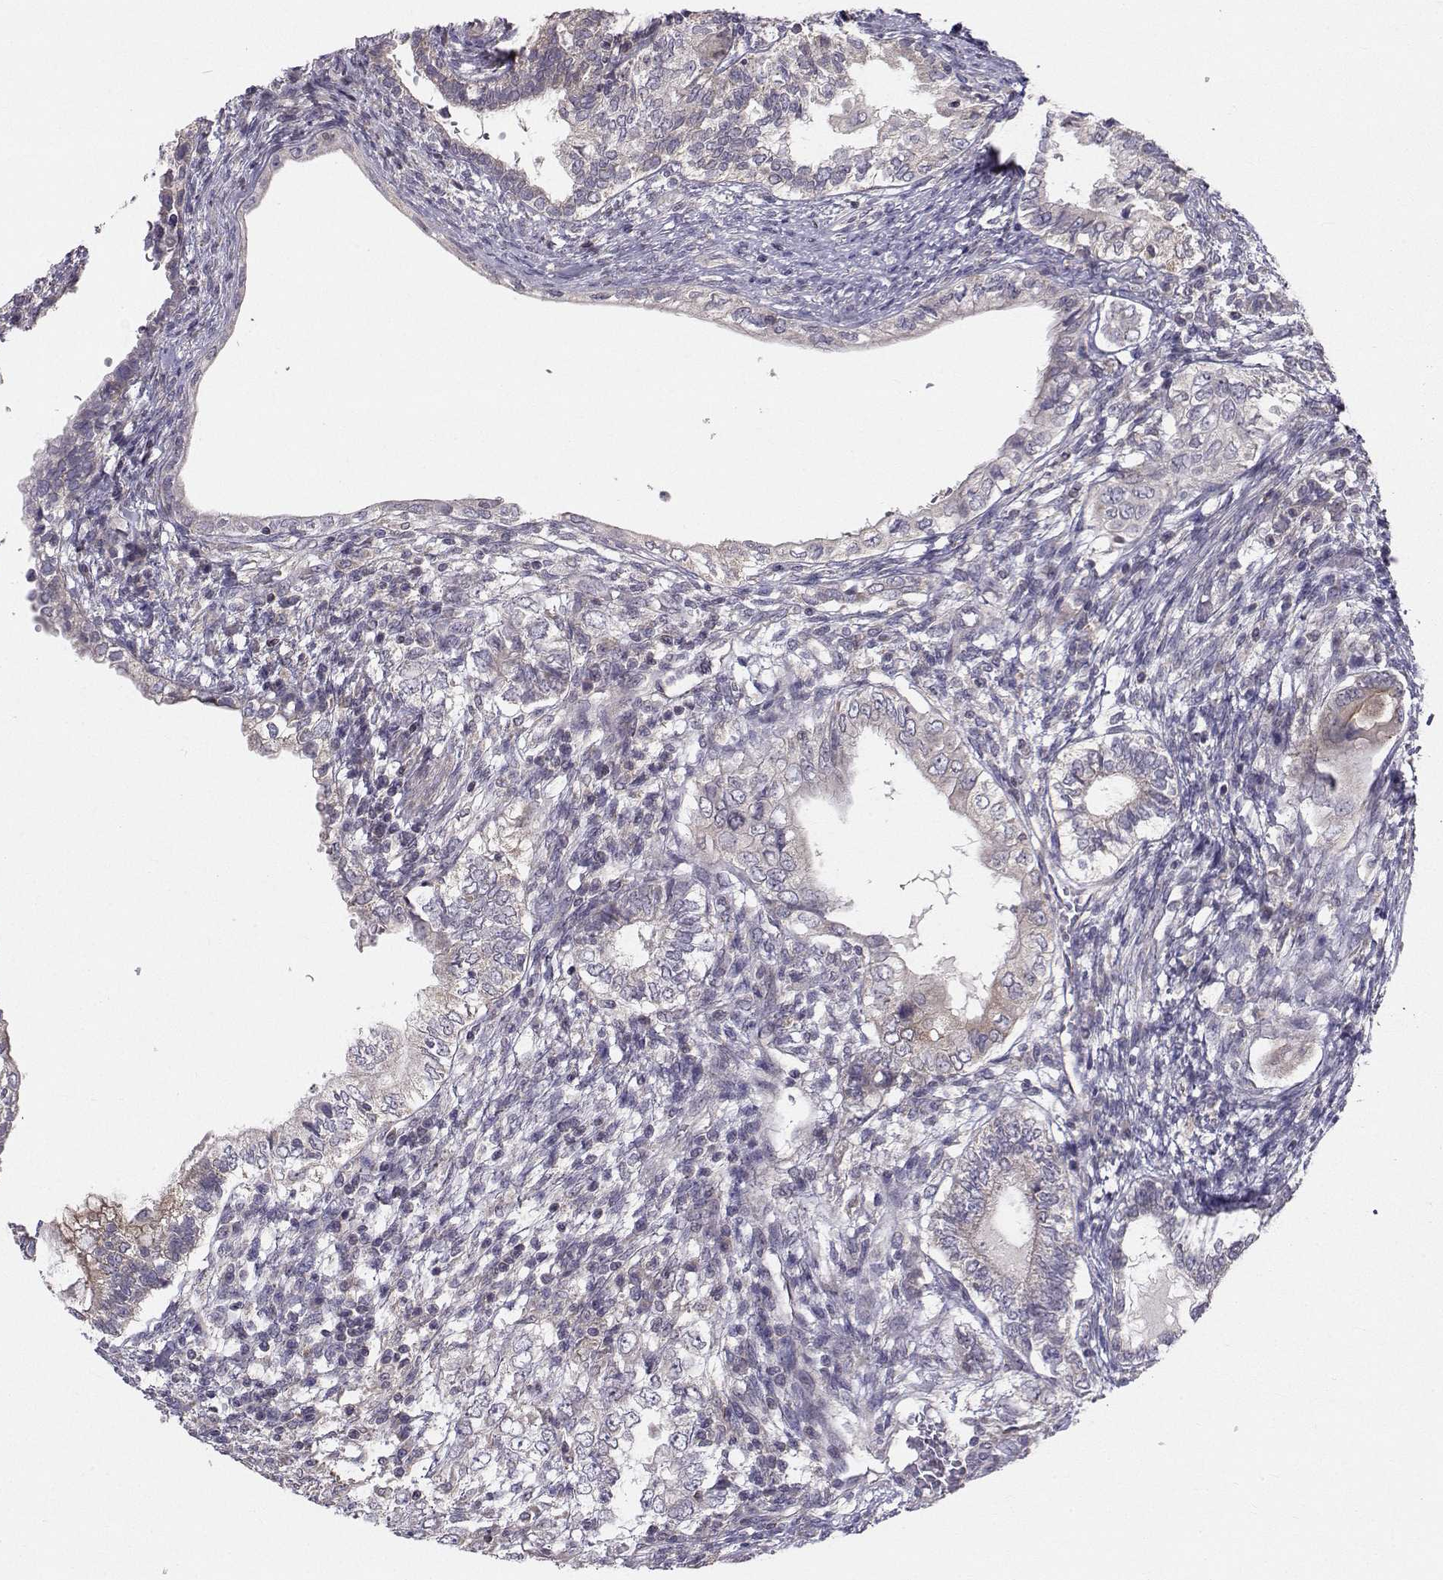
{"staining": {"intensity": "negative", "quantity": "none", "location": "none"}, "tissue": "testis cancer", "cell_type": "Tumor cells", "image_type": "cancer", "snomed": [{"axis": "morphology", "description": "Seminoma, NOS"}, {"axis": "morphology", "description": "Carcinoma, Embryonal, NOS"}, {"axis": "topography", "description": "Testis"}], "caption": "DAB immunohistochemical staining of testis cancer (embryonal carcinoma) shows no significant staining in tumor cells. Brightfield microscopy of IHC stained with DAB (brown) and hematoxylin (blue), captured at high magnification.", "gene": "PEX5L", "patient": {"sex": "male", "age": 41}}